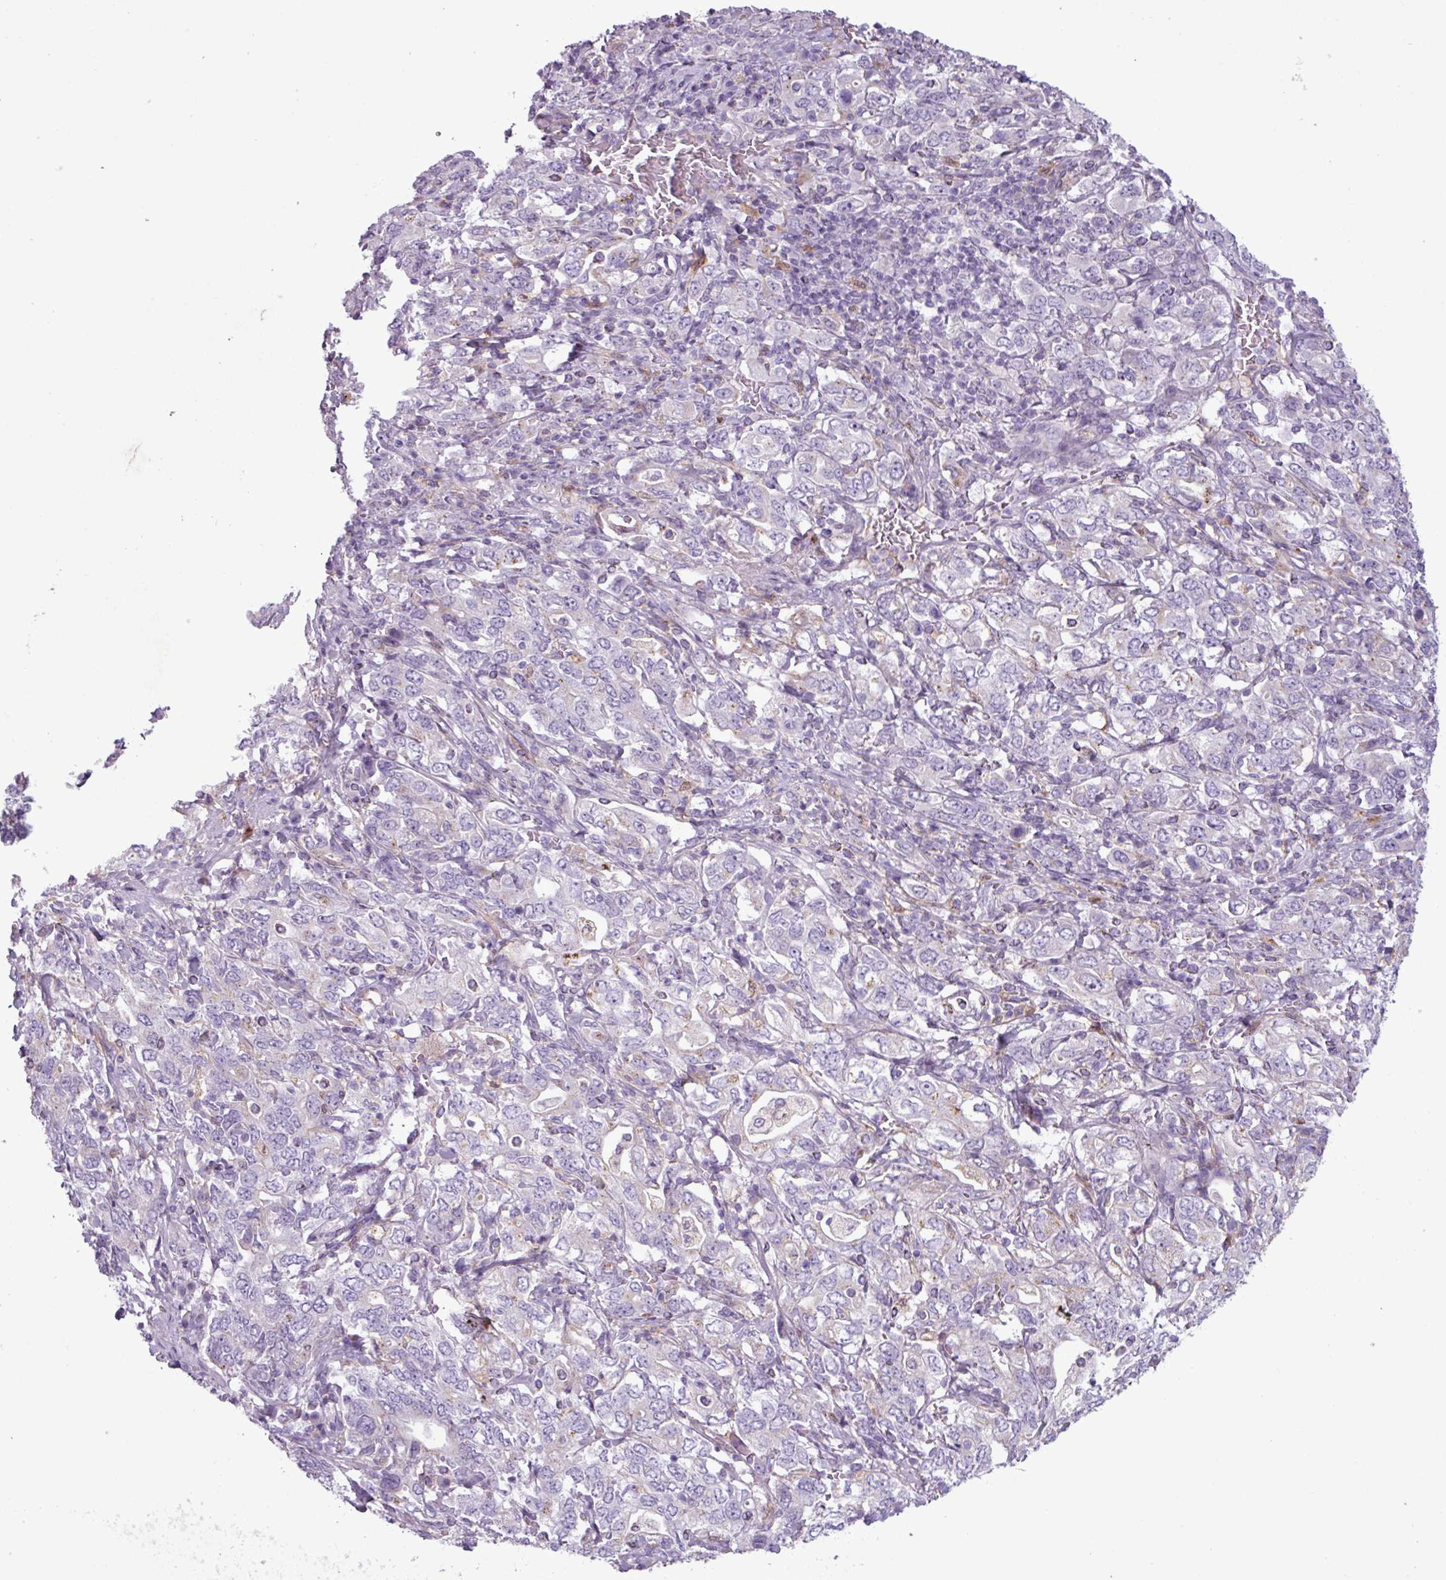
{"staining": {"intensity": "negative", "quantity": "none", "location": "none"}, "tissue": "stomach cancer", "cell_type": "Tumor cells", "image_type": "cancer", "snomed": [{"axis": "morphology", "description": "Adenocarcinoma, NOS"}, {"axis": "topography", "description": "Stomach, upper"}, {"axis": "topography", "description": "Stomach"}], "caption": "The image reveals no staining of tumor cells in stomach cancer.", "gene": "C4B", "patient": {"sex": "male", "age": 62}}